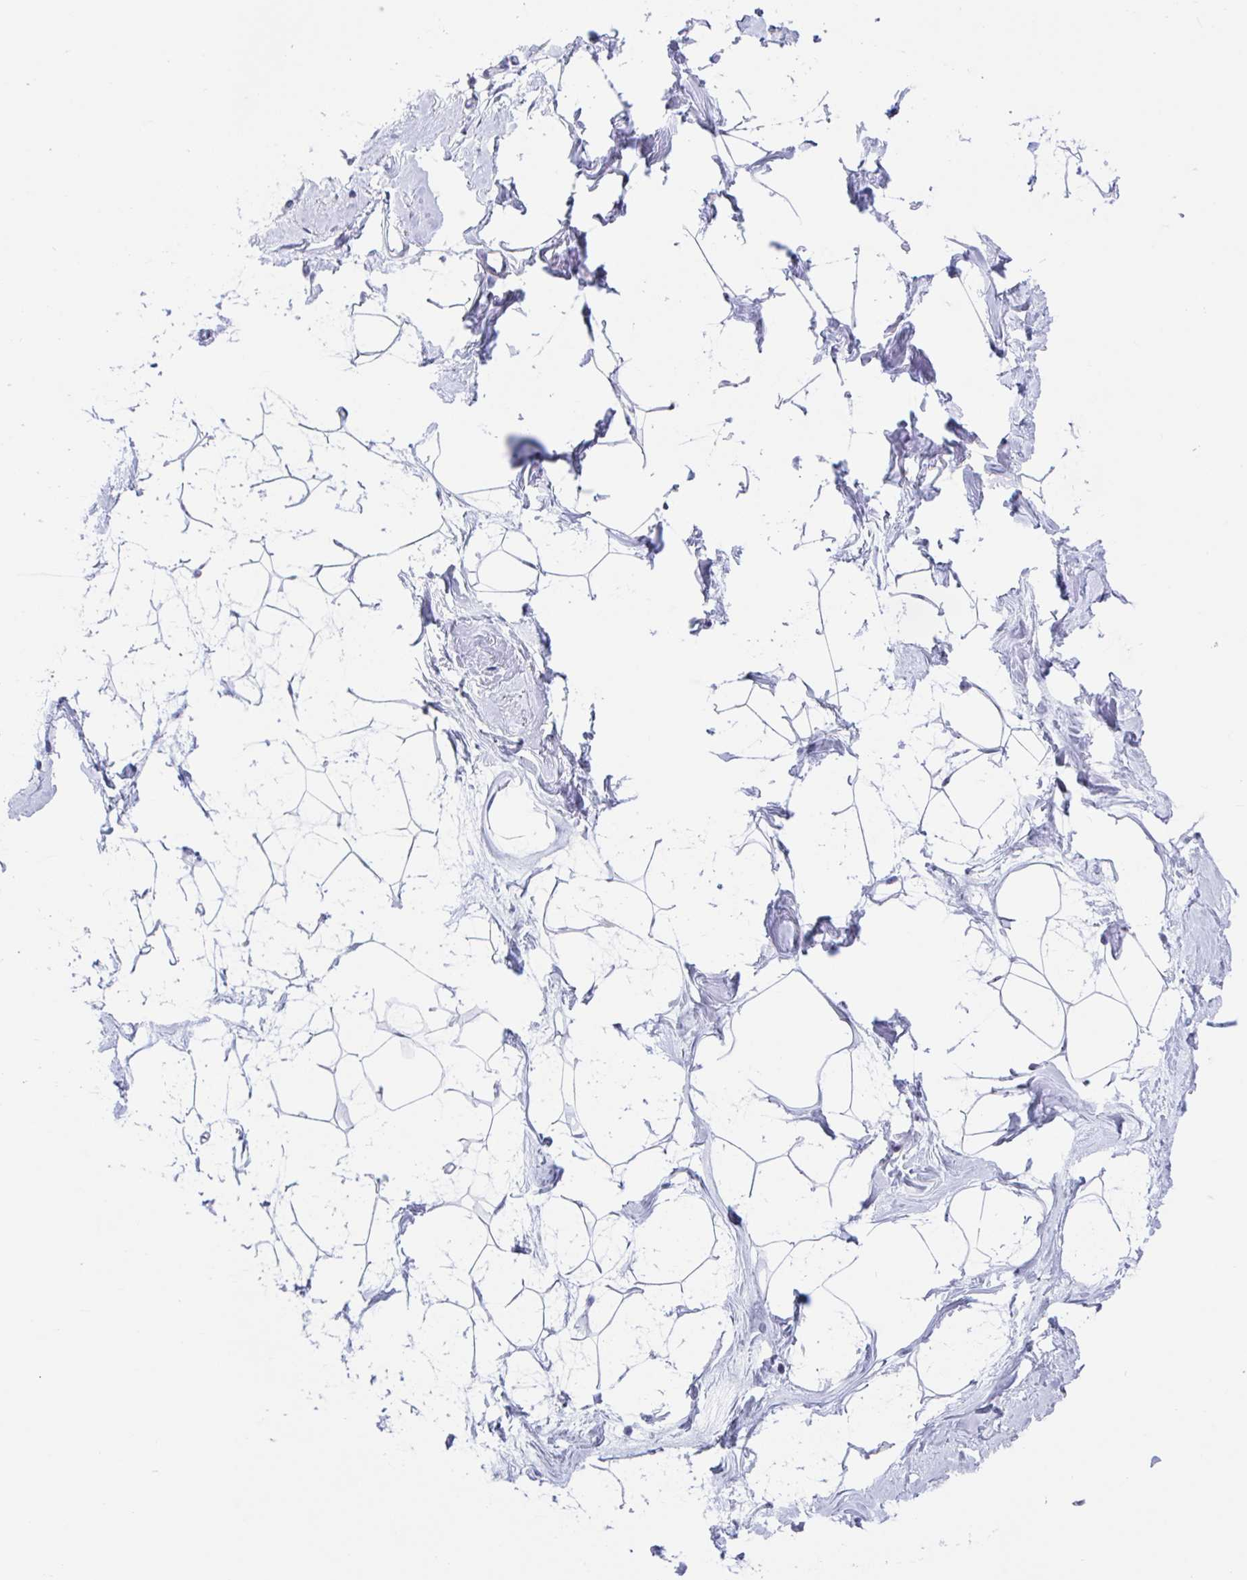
{"staining": {"intensity": "negative", "quantity": "none", "location": "none"}, "tissue": "breast", "cell_type": "Adipocytes", "image_type": "normal", "snomed": [{"axis": "morphology", "description": "Normal tissue, NOS"}, {"axis": "topography", "description": "Breast"}], "caption": "Micrograph shows no protein expression in adipocytes of benign breast.", "gene": "LENG9", "patient": {"sex": "female", "age": 45}}